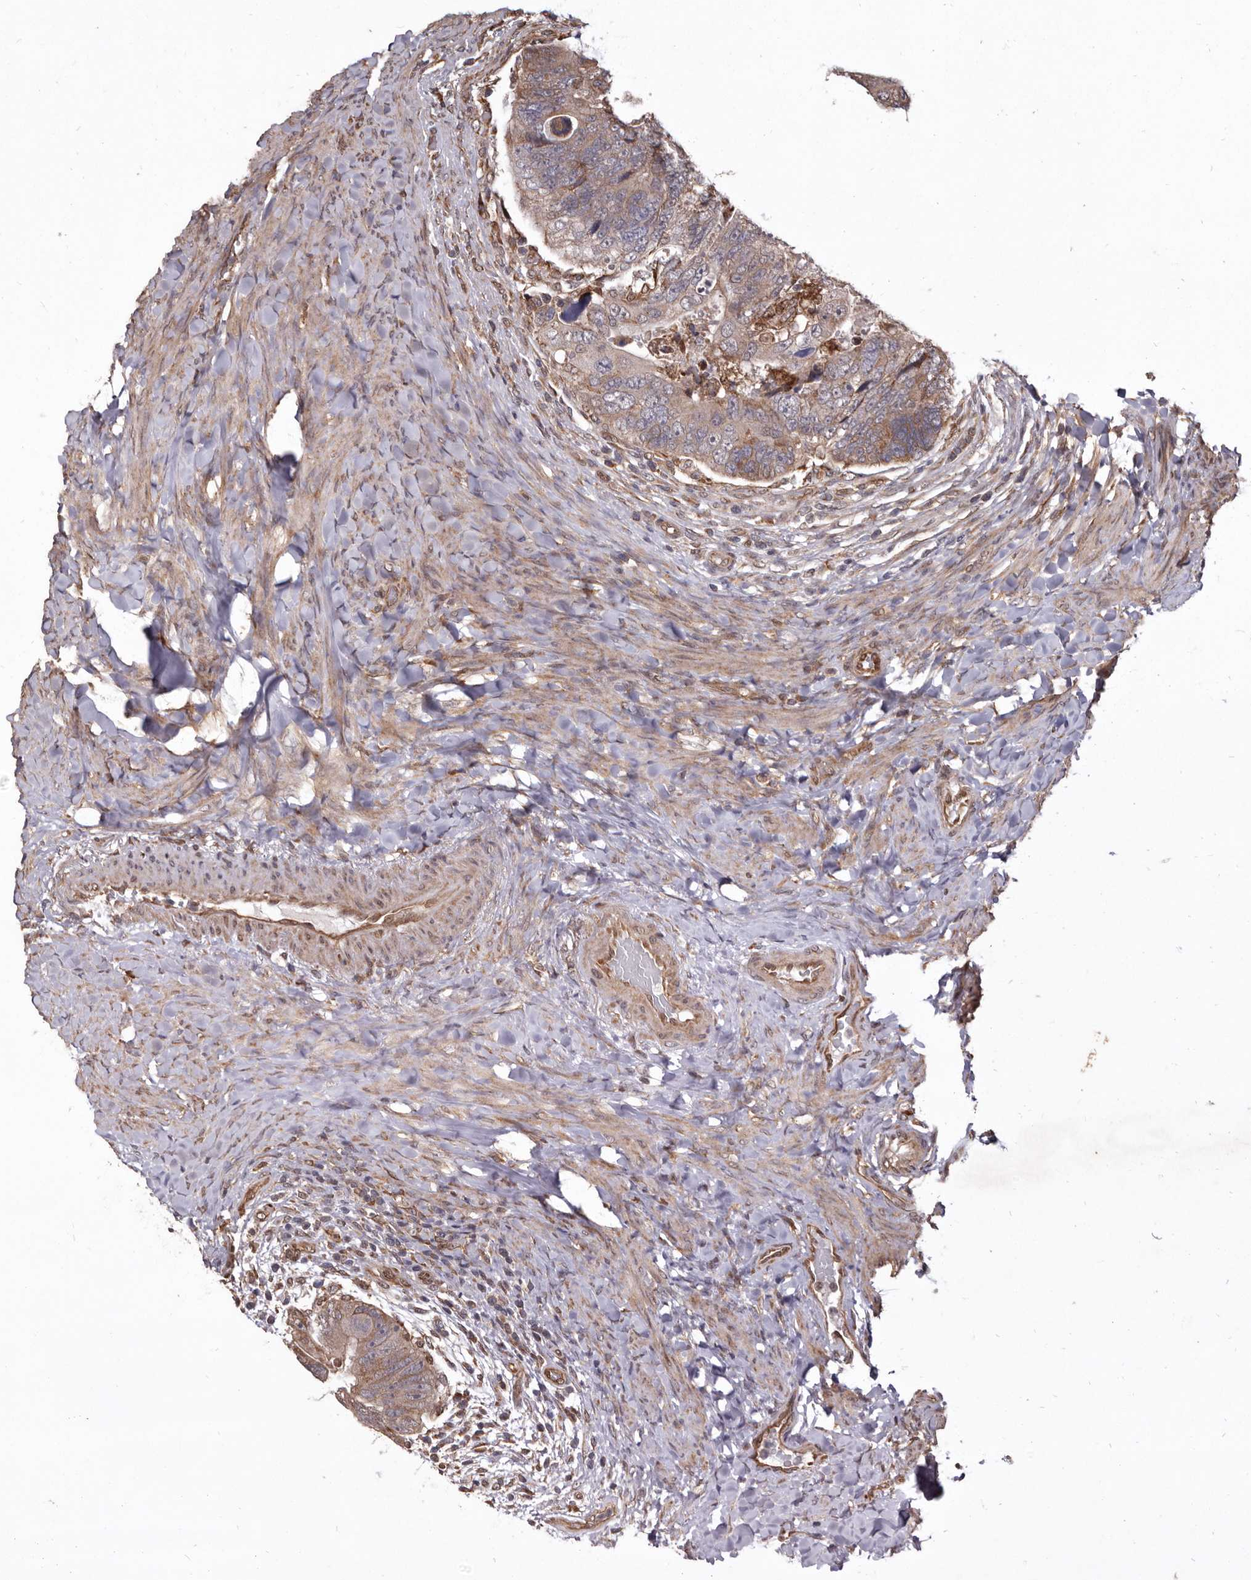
{"staining": {"intensity": "moderate", "quantity": ">75%", "location": "cytoplasmic/membranous"}, "tissue": "colorectal cancer", "cell_type": "Tumor cells", "image_type": "cancer", "snomed": [{"axis": "morphology", "description": "Adenocarcinoma, NOS"}, {"axis": "topography", "description": "Rectum"}], "caption": "Protein expression analysis of human colorectal adenocarcinoma reveals moderate cytoplasmic/membranous expression in about >75% of tumor cells.", "gene": "RRM2B", "patient": {"sex": "male", "age": 59}}